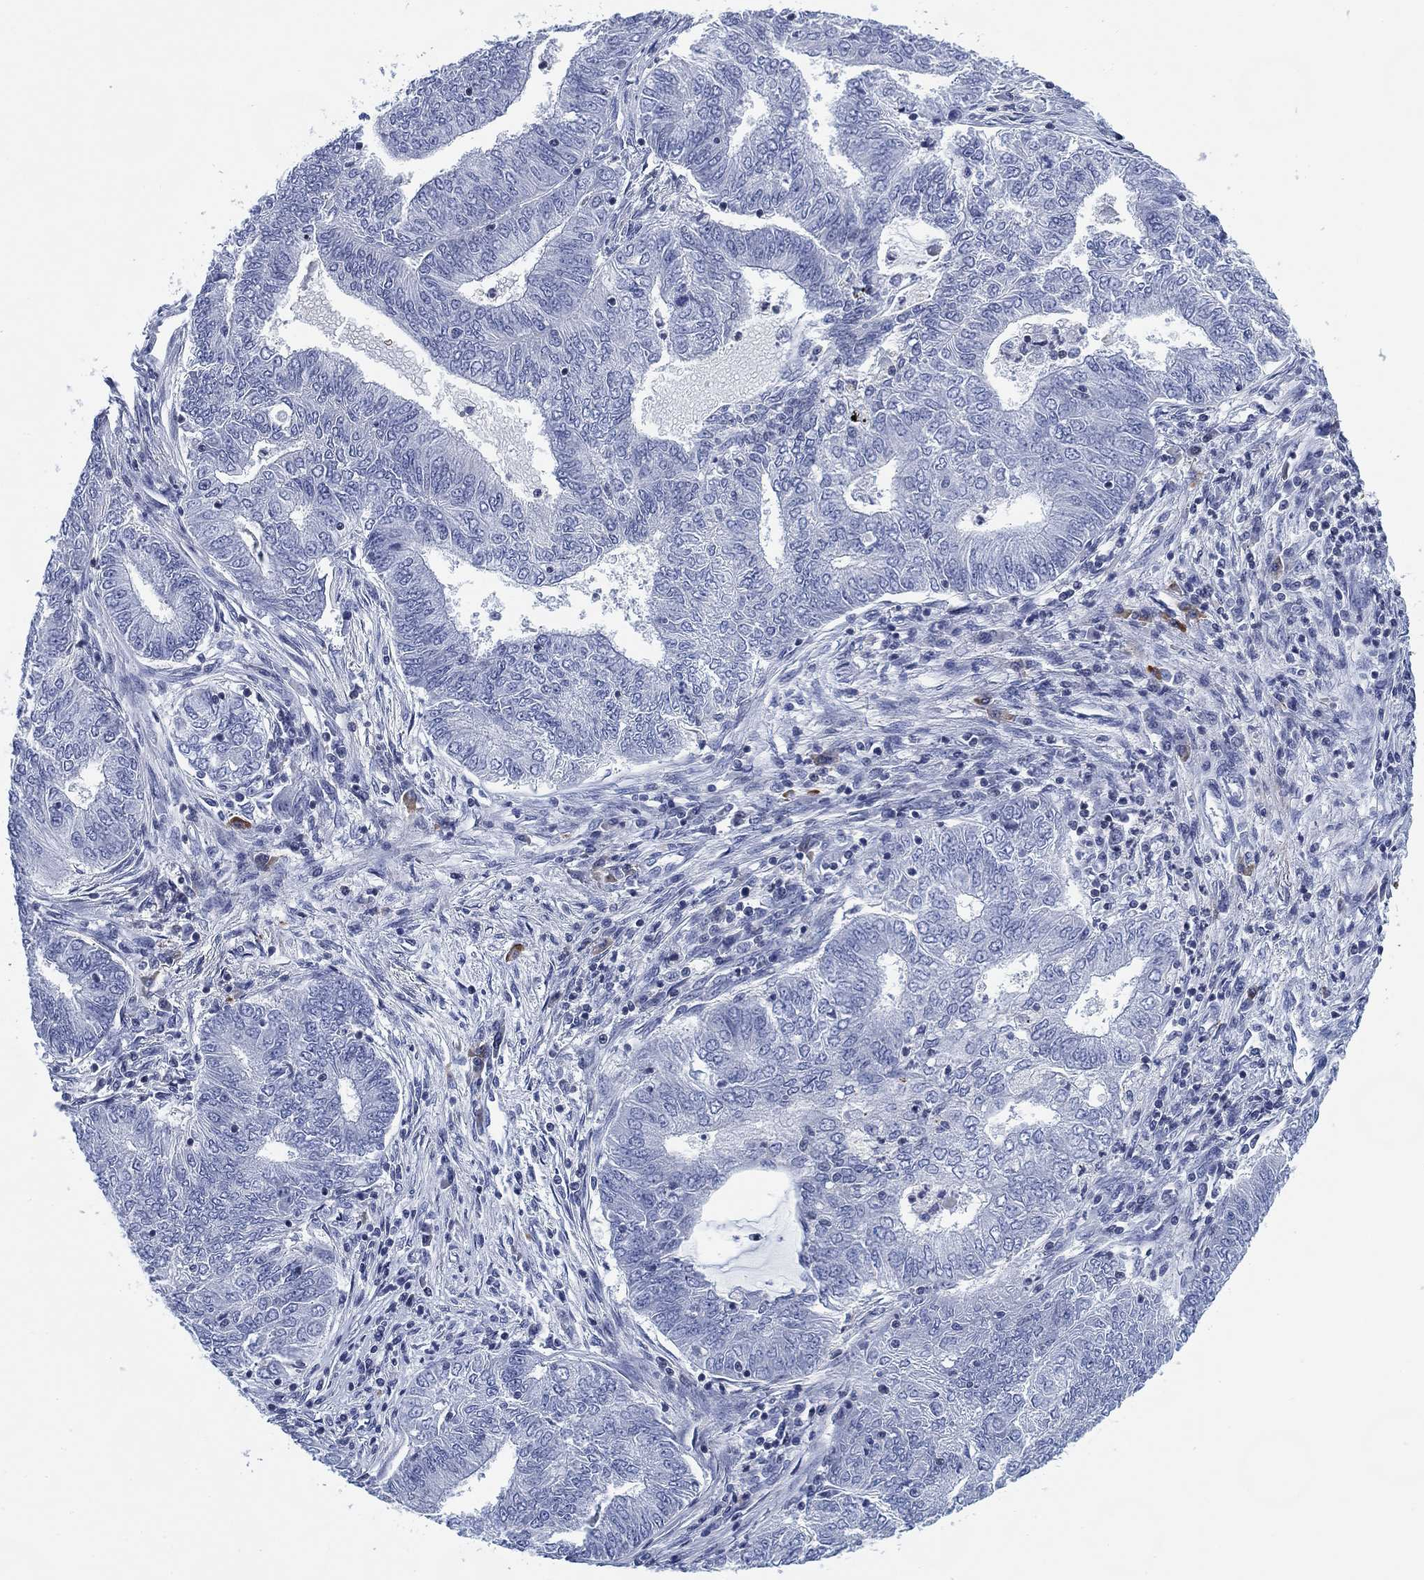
{"staining": {"intensity": "negative", "quantity": "none", "location": "none"}, "tissue": "endometrial cancer", "cell_type": "Tumor cells", "image_type": "cancer", "snomed": [{"axis": "morphology", "description": "Adenocarcinoma, NOS"}, {"axis": "topography", "description": "Endometrium"}], "caption": "This is an immunohistochemistry image of human adenocarcinoma (endometrial). There is no positivity in tumor cells.", "gene": "FYB1", "patient": {"sex": "female", "age": 62}}